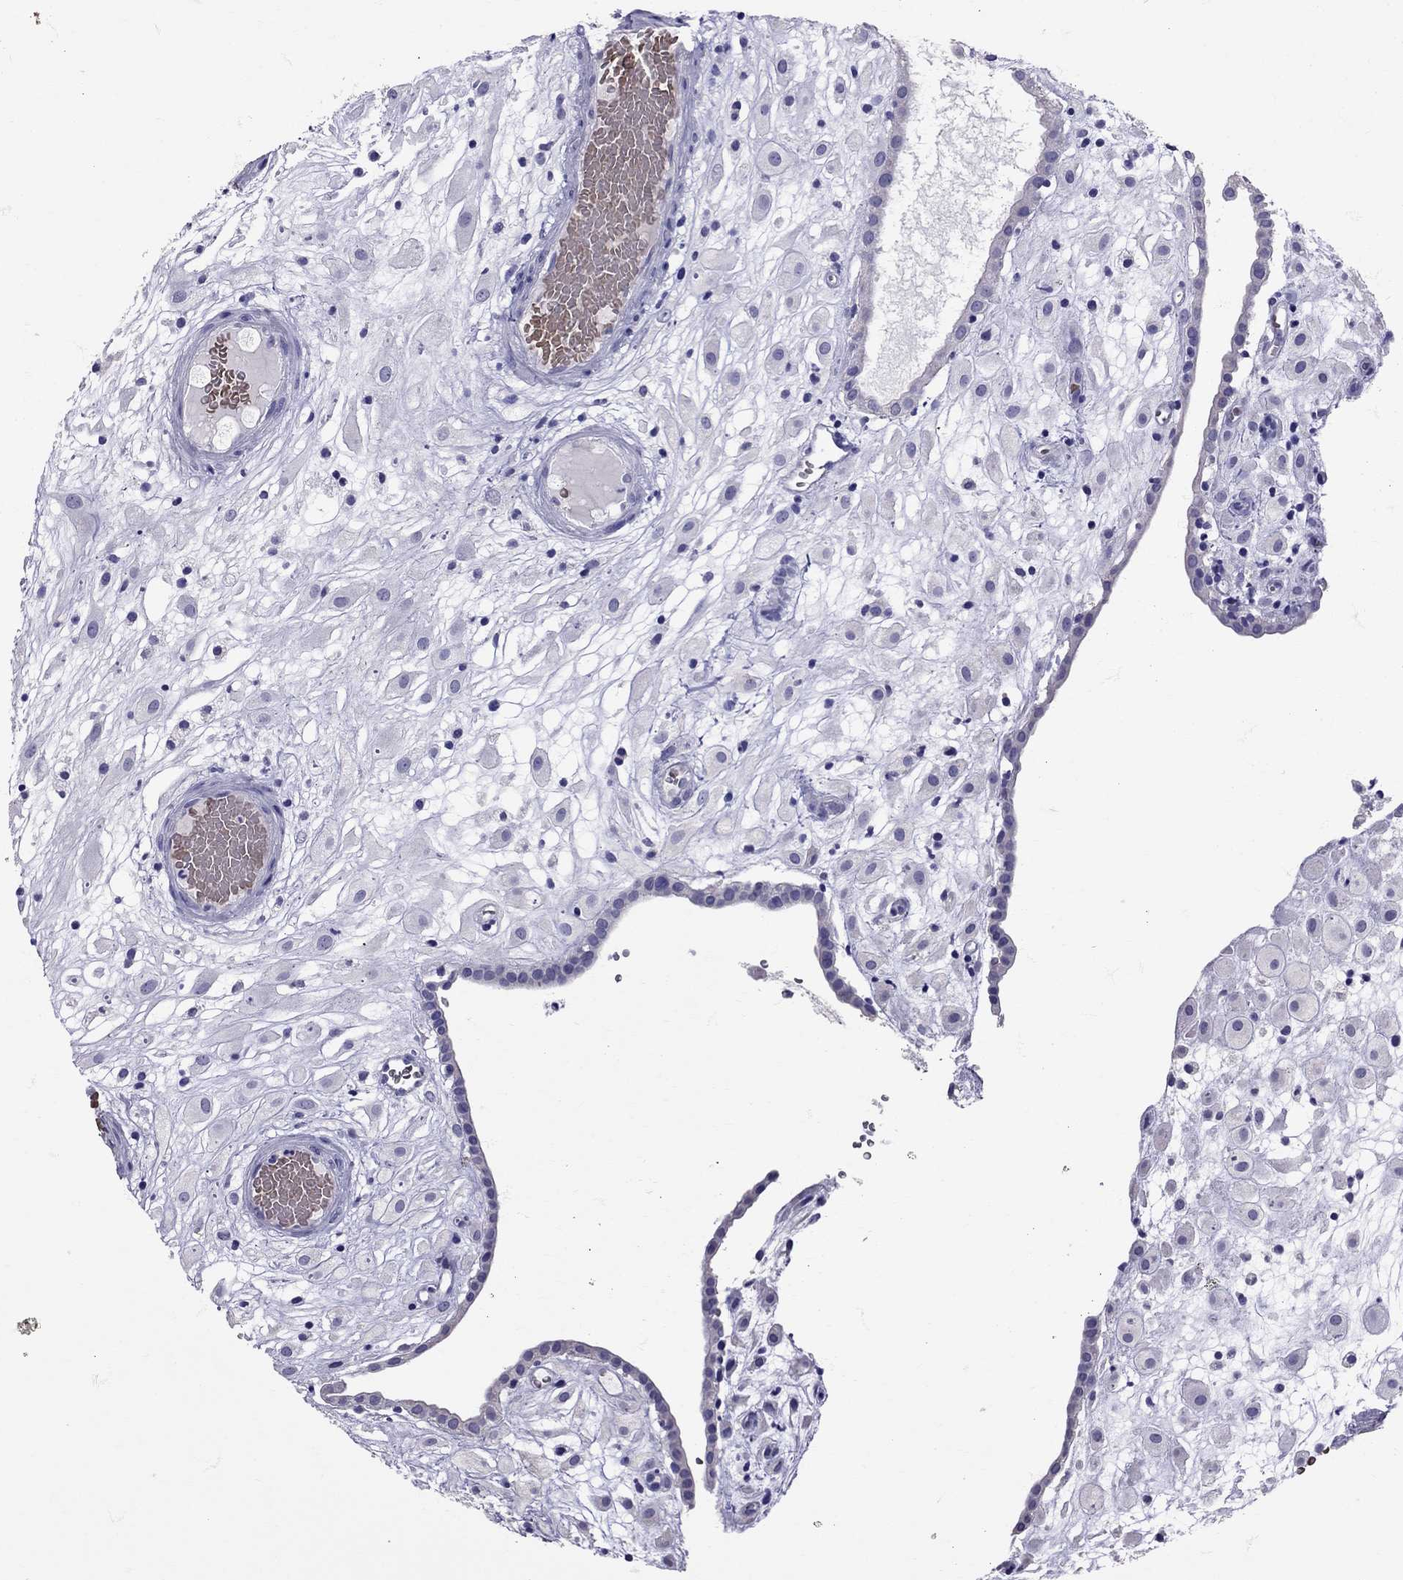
{"staining": {"intensity": "negative", "quantity": "none", "location": "none"}, "tissue": "placenta", "cell_type": "Decidual cells", "image_type": "normal", "snomed": [{"axis": "morphology", "description": "Normal tissue, NOS"}, {"axis": "topography", "description": "Placenta"}], "caption": "The histopathology image exhibits no staining of decidual cells in benign placenta. (Brightfield microscopy of DAB (3,3'-diaminobenzidine) immunohistochemistry at high magnification).", "gene": "TBR1", "patient": {"sex": "female", "age": 24}}